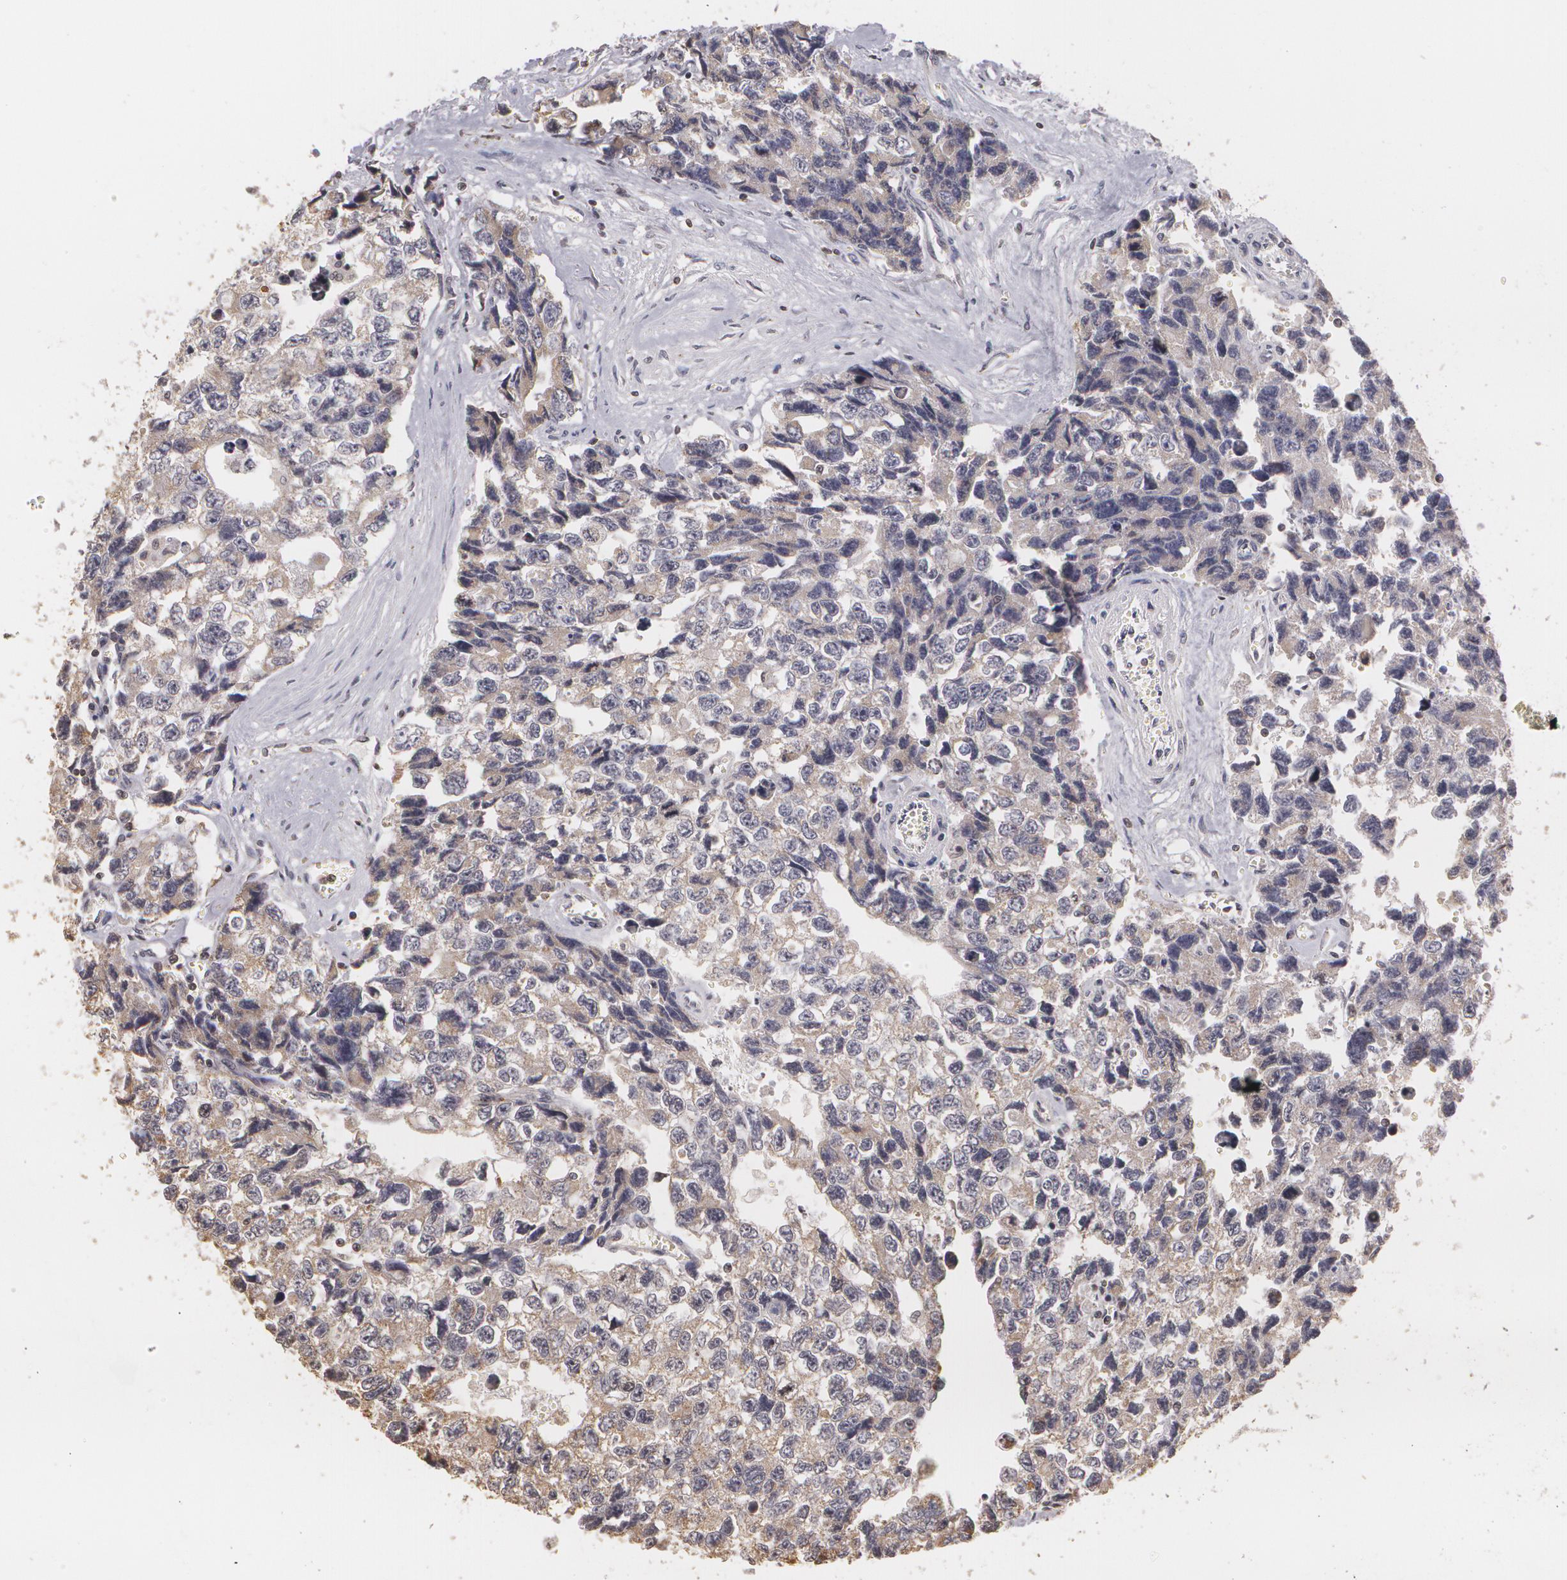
{"staining": {"intensity": "negative", "quantity": "none", "location": "none"}, "tissue": "testis cancer", "cell_type": "Tumor cells", "image_type": "cancer", "snomed": [{"axis": "morphology", "description": "Carcinoma, Embryonal, NOS"}, {"axis": "topography", "description": "Testis"}], "caption": "DAB immunohistochemical staining of human testis embryonal carcinoma shows no significant staining in tumor cells. (Brightfield microscopy of DAB immunohistochemistry (IHC) at high magnification).", "gene": "THRB", "patient": {"sex": "male", "age": 31}}